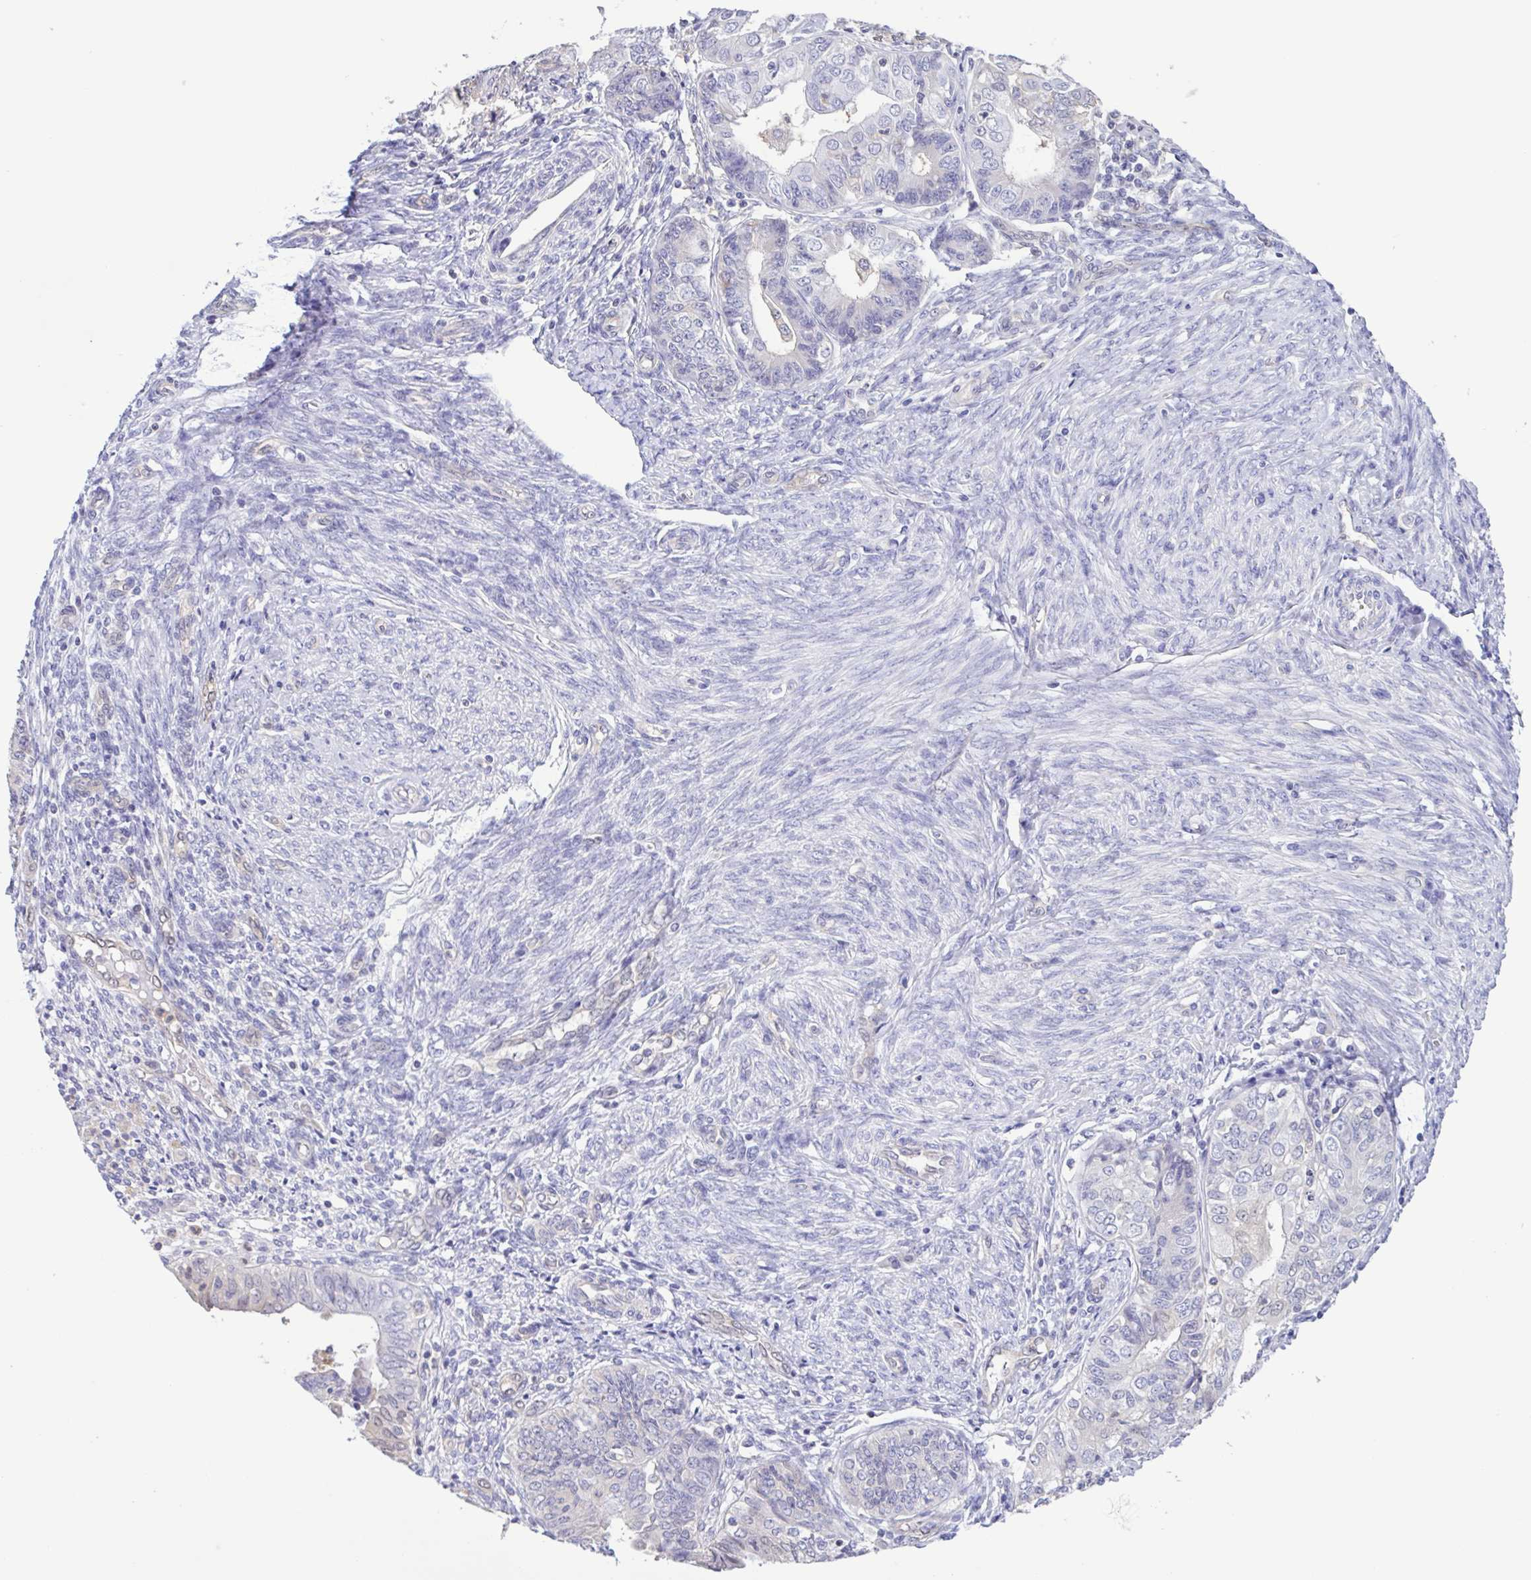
{"staining": {"intensity": "negative", "quantity": "none", "location": "none"}, "tissue": "endometrial cancer", "cell_type": "Tumor cells", "image_type": "cancer", "snomed": [{"axis": "morphology", "description": "Adenocarcinoma, NOS"}, {"axis": "topography", "description": "Endometrium"}], "caption": "An immunohistochemistry micrograph of endometrial cancer (adenocarcinoma) is shown. There is no staining in tumor cells of endometrial cancer (adenocarcinoma). (DAB (3,3'-diaminobenzidine) immunohistochemistry (IHC) with hematoxylin counter stain).", "gene": "LDHC", "patient": {"sex": "female", "age": 68}}